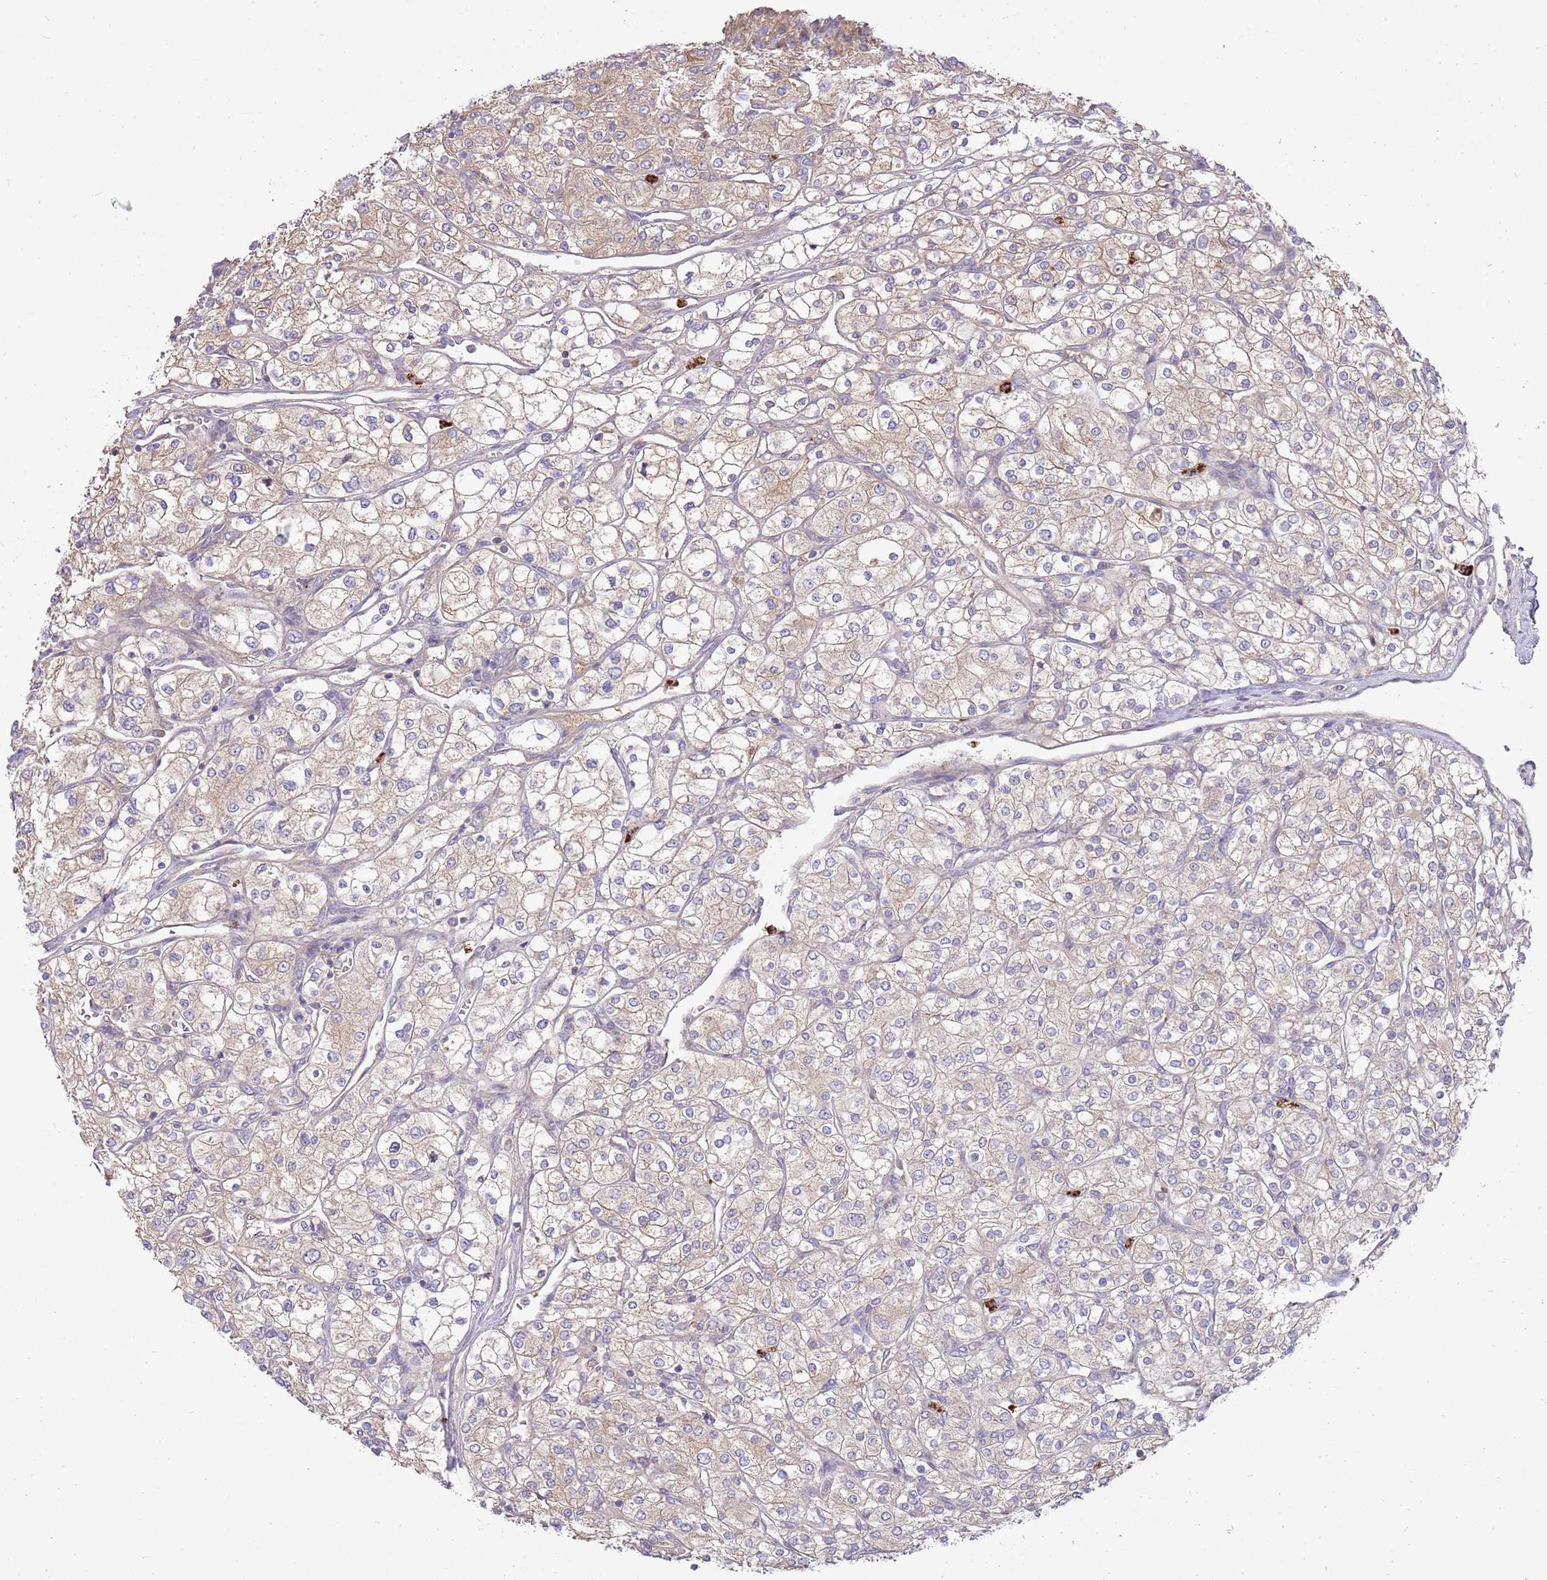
{"staining": {"intensity": "weak", "quantity": "25%-75%", "location": "cytoplasmic/membranous"}, "tissue": "renal cancer", "cell_type": "Tumor cells", "image_type": "cancer", "snomed": [{"axis": "morphology", "description": "Adenocarcinoma, NOS"}, {"axis": "topography", "description": "Kidney"}], "caption": "About 25%-75% of tumor cells in human renal cancer reveal weak cytoplasmic/membranous protein staining as visualized by brown immunohistochemical staining.", "gene": "NBPF6", "patient": {"sex": "male", "age": 80}}